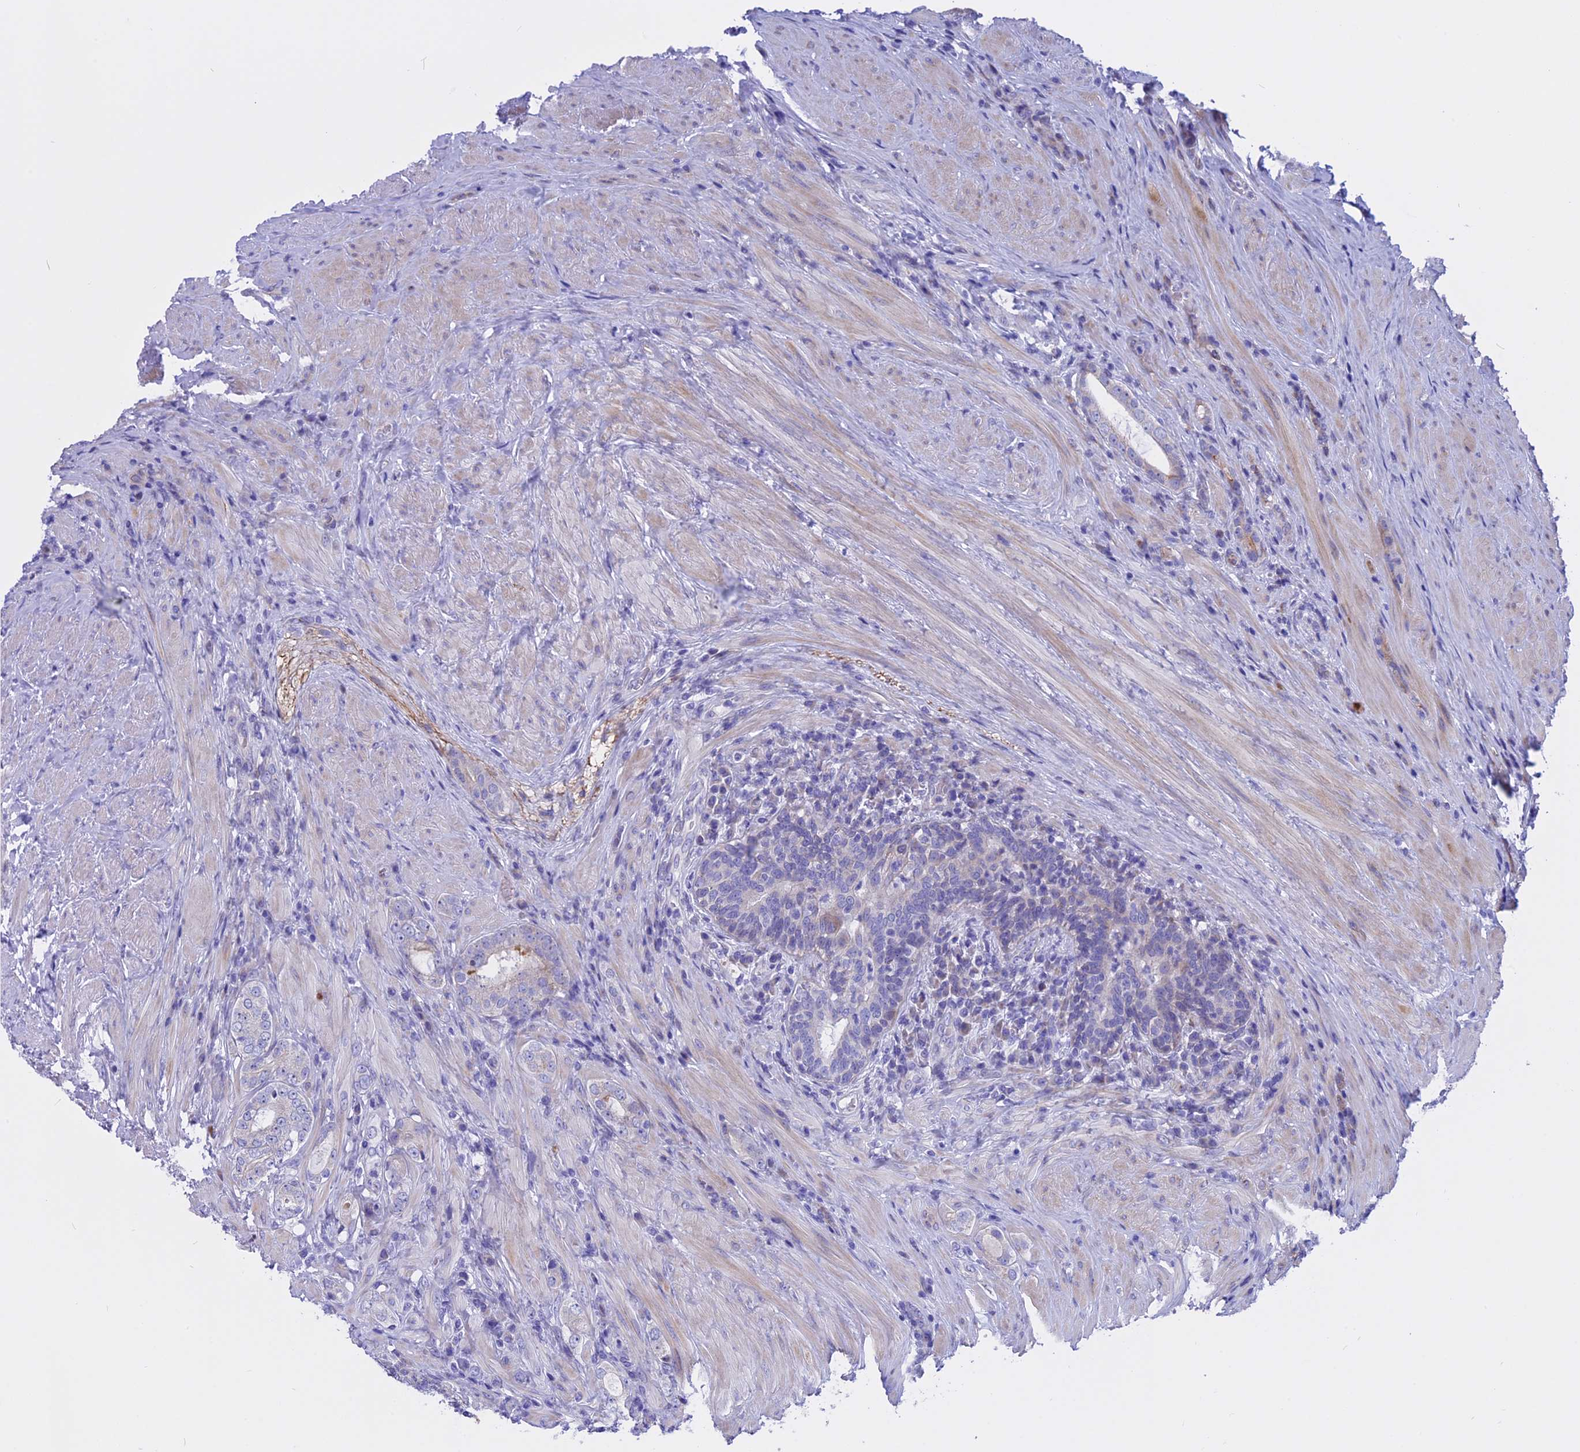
{"staining": {"intensity": "negative", "quantity": "none", "location": "none"}, "tissue": "prostate cancer", "cell_type": "Tumor cells", "image_type": "cancer", "snomed": [{"axis": "morphology", "description": "Adenocarcinoma, Low grade"}, {"axis": "topography", "description": "Prostate"}], "caption": "Immunohistochemical staining of human adenocarcinoma (low-grade) (prostate) demonstrates no significant positivity in tumor cells.", "gene": "TMEM138", "patient": {"sex": "male", "age": 68}}